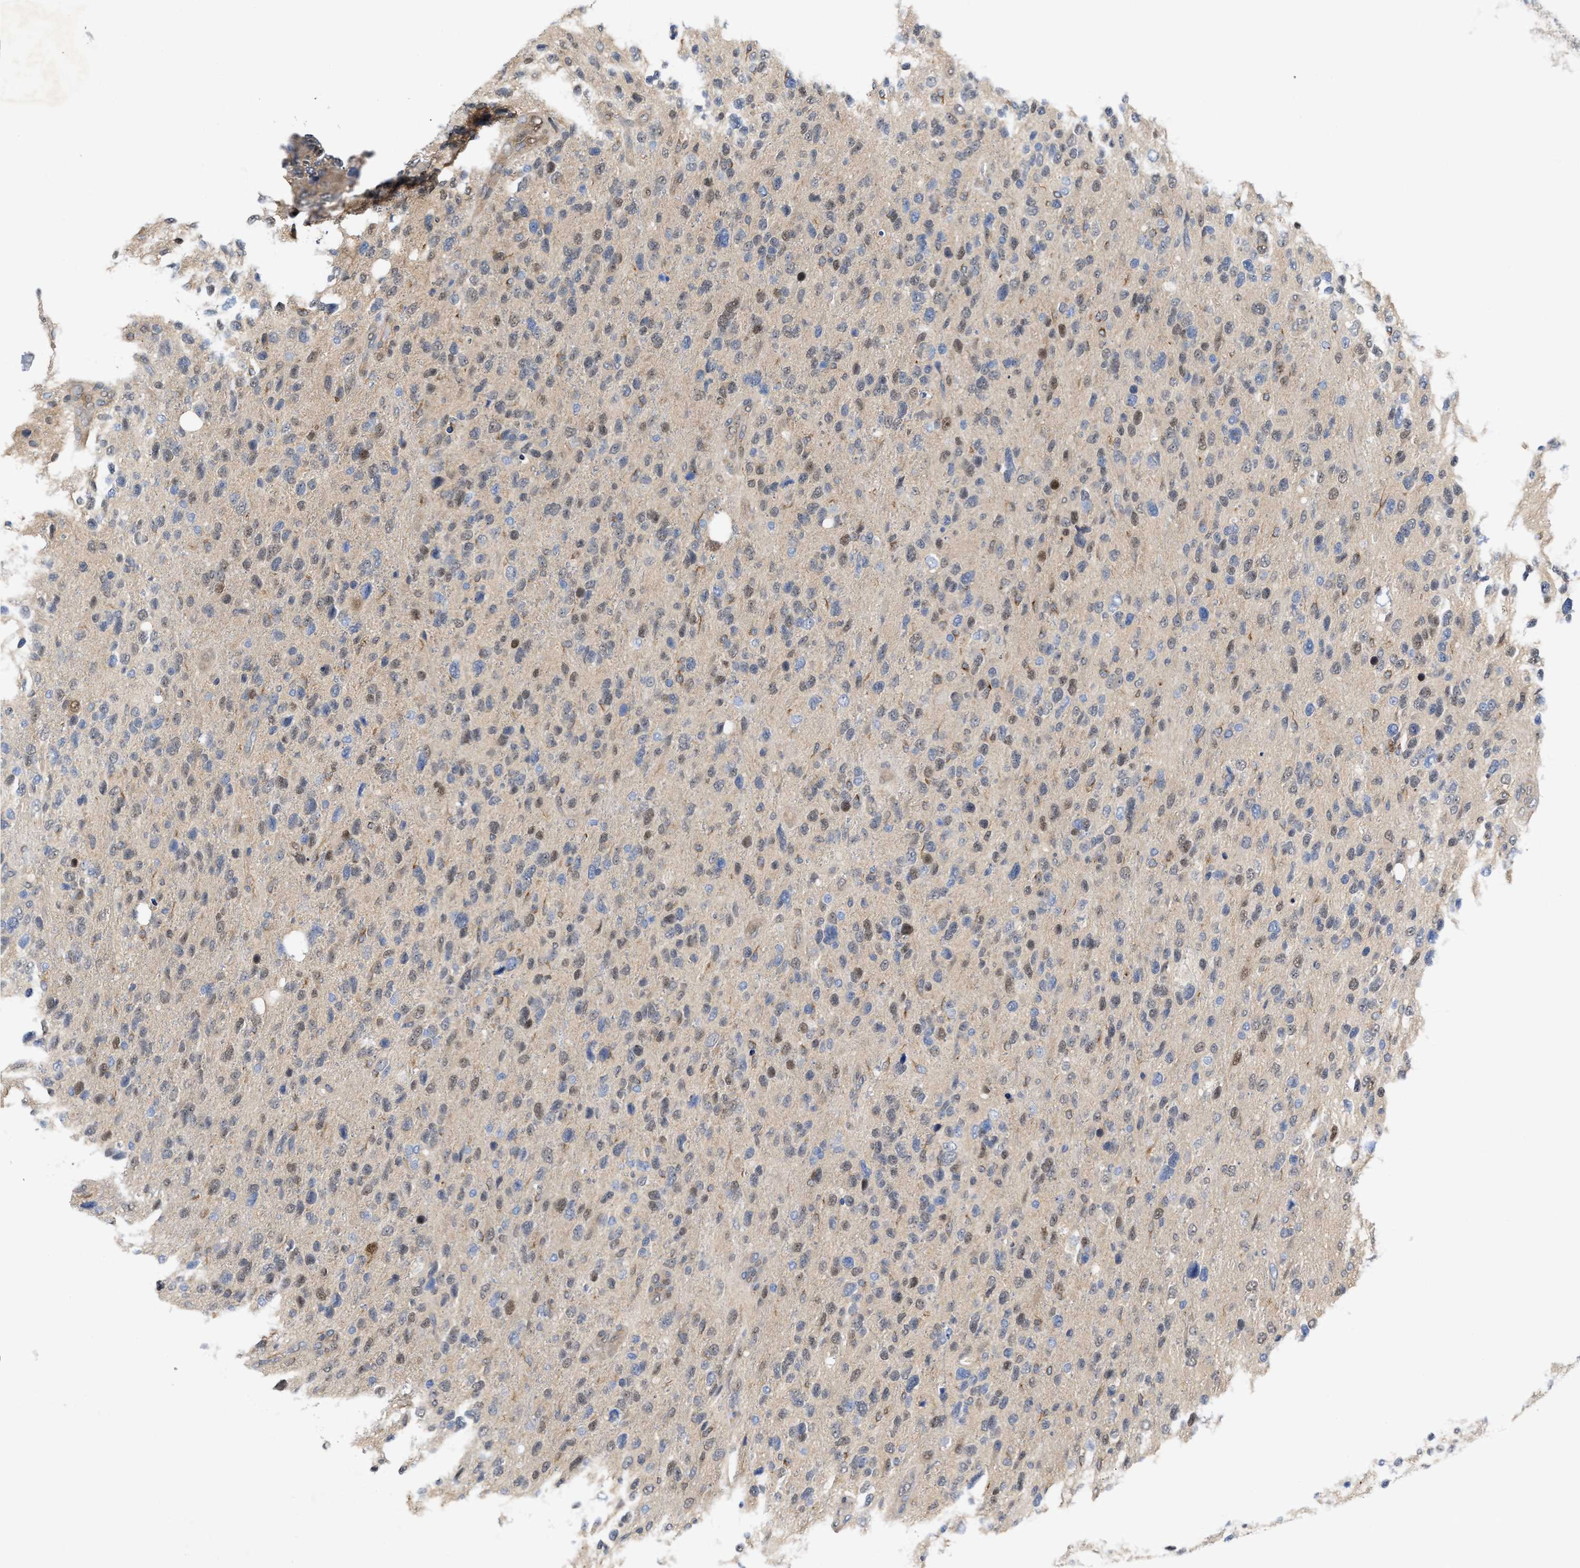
{"staining": {"intensity": "weak", "quantity": "25%-75%", "location": "nuclear"}, "tissue": "glioma", "cell_type": "Tumor cells", "image_type": "cancer", "snomed": [{"axis": "morphology", "description": "Glioma, malignant, High grade"}, {"axis": "topography", "description": "Brain"}], "caption": "IHC image of neoplastic tissue: human malignant glioma (high-grade) stained using IHC reveals low levels of weak protein expression localized specifically in the nuclear of tumor cells, appearing as a nuclear brown color.", "gene": "BBLN", "patient": {"sex": "female", "age": 58}}